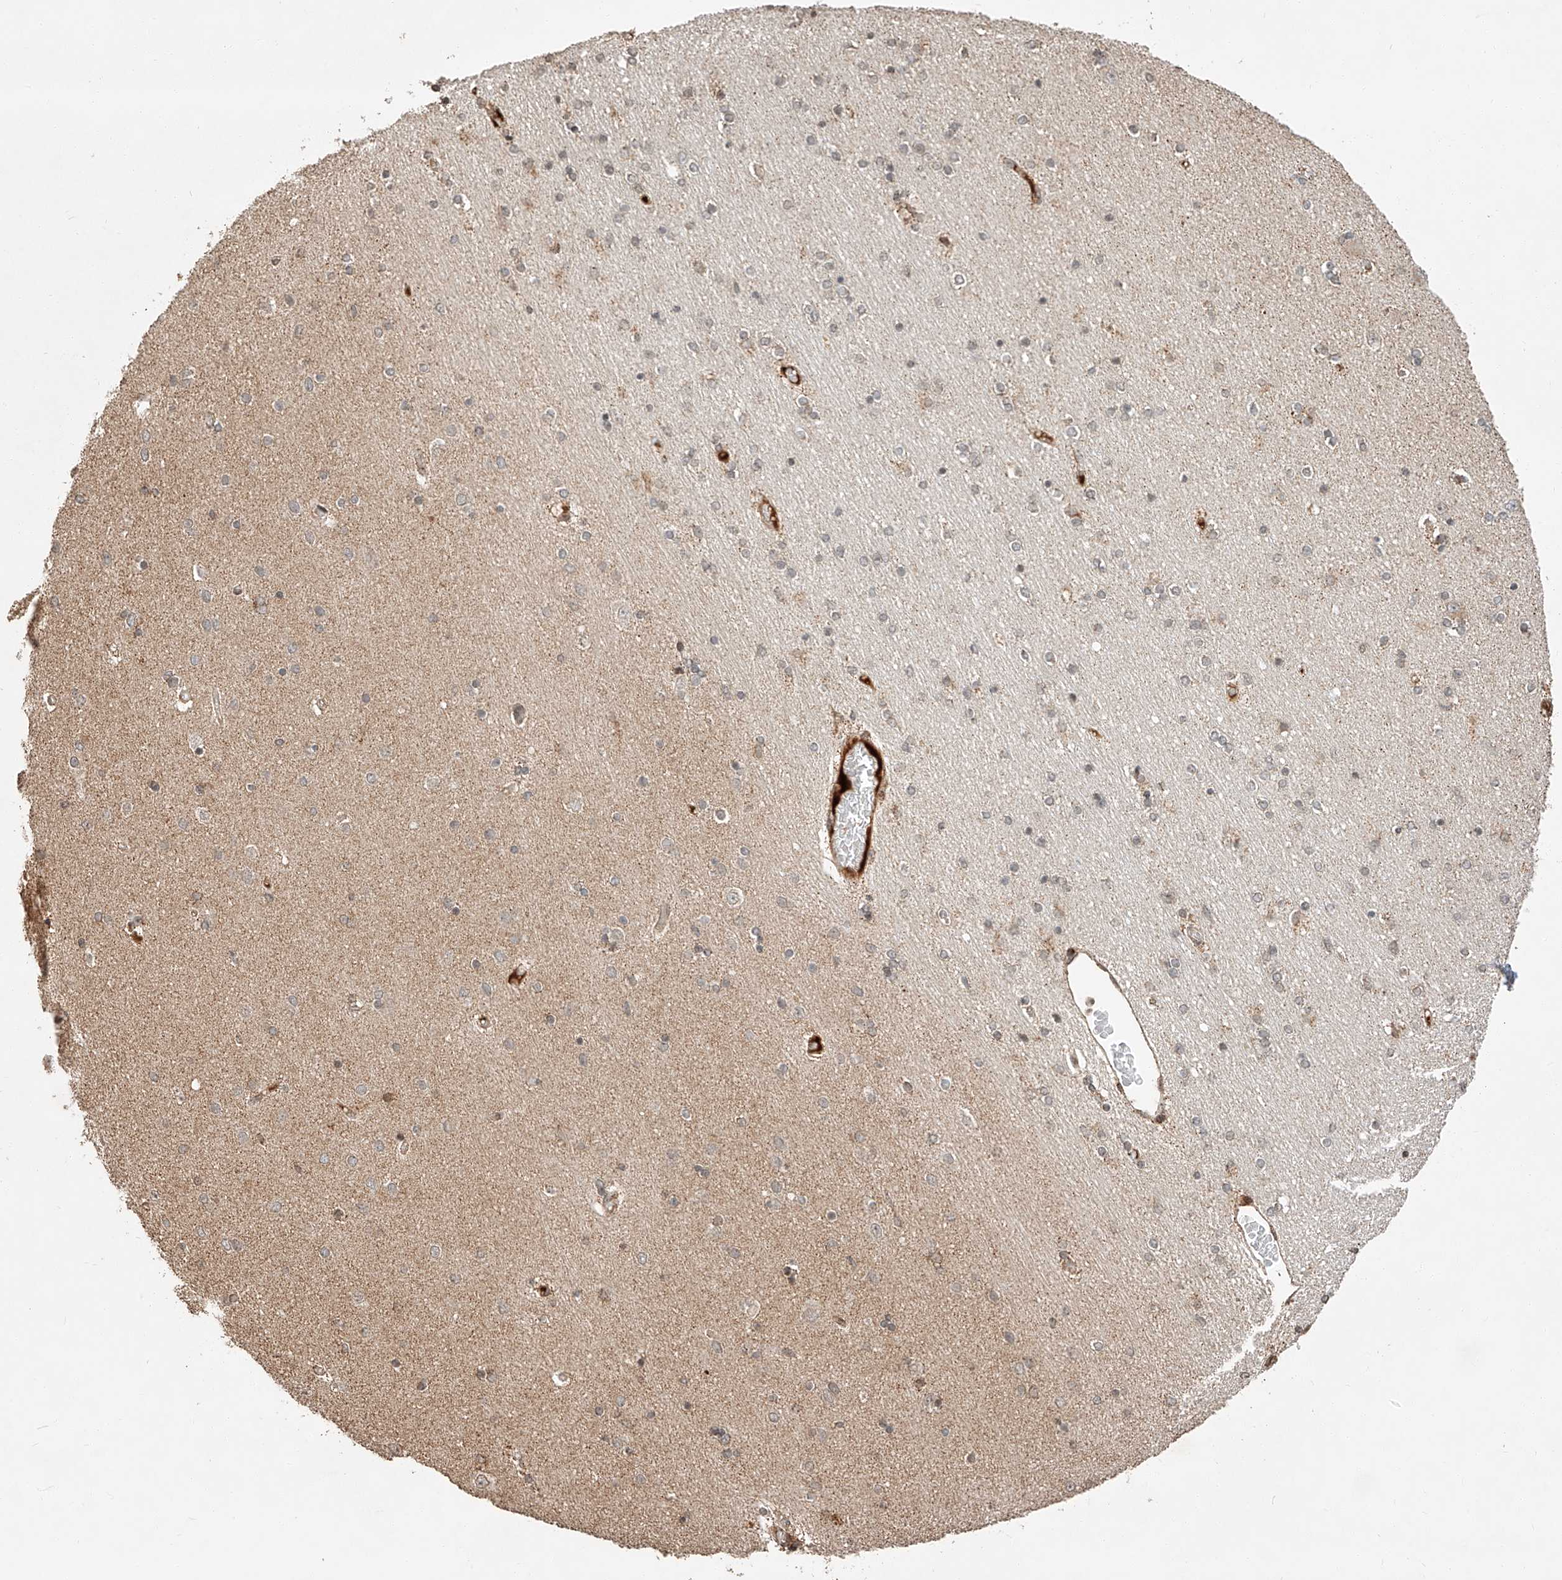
{"staining": {"intensity": "weak", "quantity": "<25%", "location": "nuclear"}, "tissue": "hippocampus", "cell_type": "Glial cells", "image_type": "normal", "snomed": [{"axis": "morphology", "description": "Normal tissue, NOS"}, {"axis": "topography", "description": "Hippocampus"}], "caption": "The photomicrograph exhibits no staining of glial cells in benign hippocampus. (Brightfield microscopy of DAB (3,3'-diaminobenzidine) IHC at high magnification).", "gene": "ARHGAP33", "patient": {"sex": "female", "age": 54}}